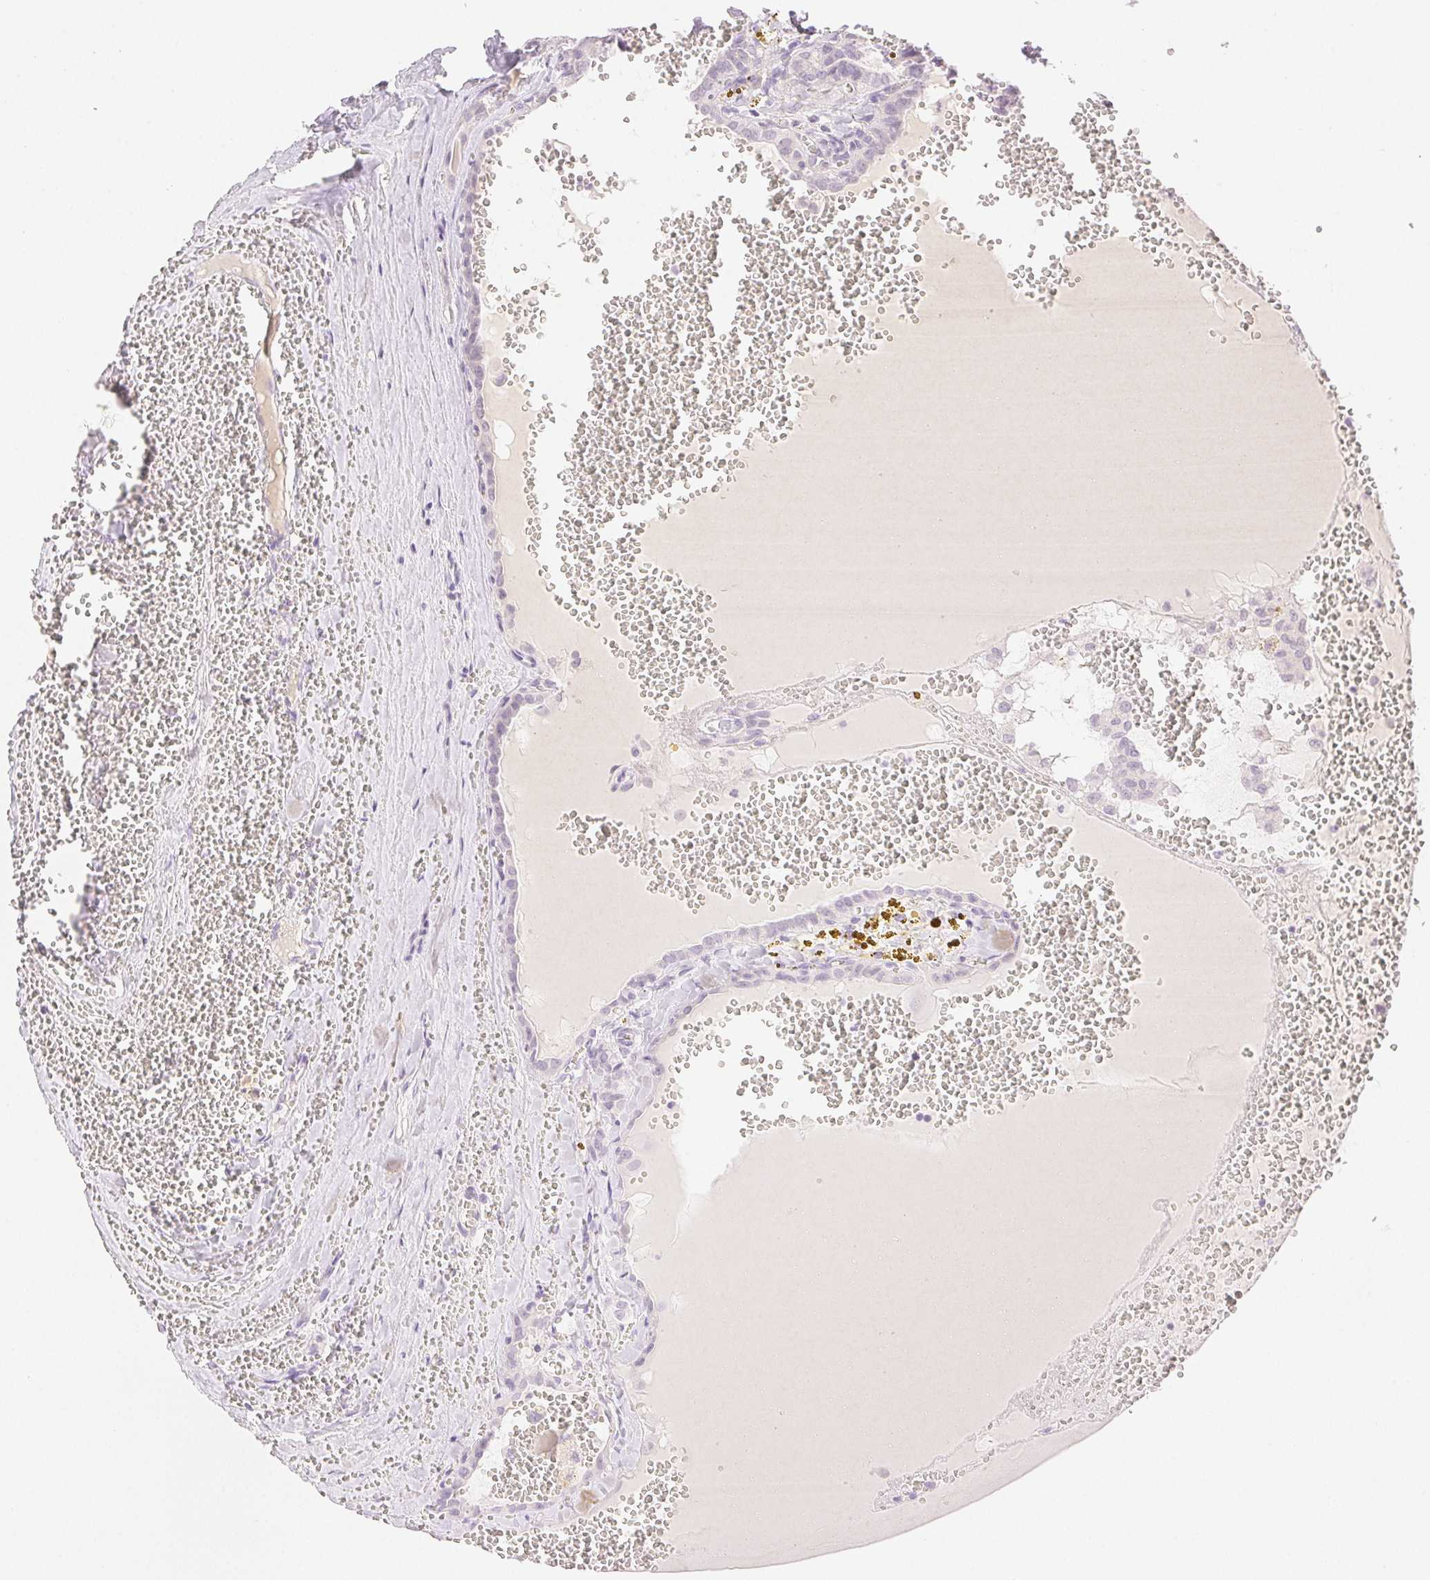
{"staining": {"intensity": "negative", "quantity": "none", "location": "none"}, "tissue": "thyroid cancer", "cell_type": "Tumor cells", "image_type": "cancer", "snomed": [{"axis": "morphology", "description": "Papillary adenocarcinoma, NOS"}, {"axis": "topography", "description": "Thyroid gland"}], "caption": "A high-resolution image shows immunohistochemistry (IHC) staining of thyroid cancer, which displays no significant positivity in tumor cells.", "gene": "SPACA4", "patient": {"sex": "female", "age": 21}}